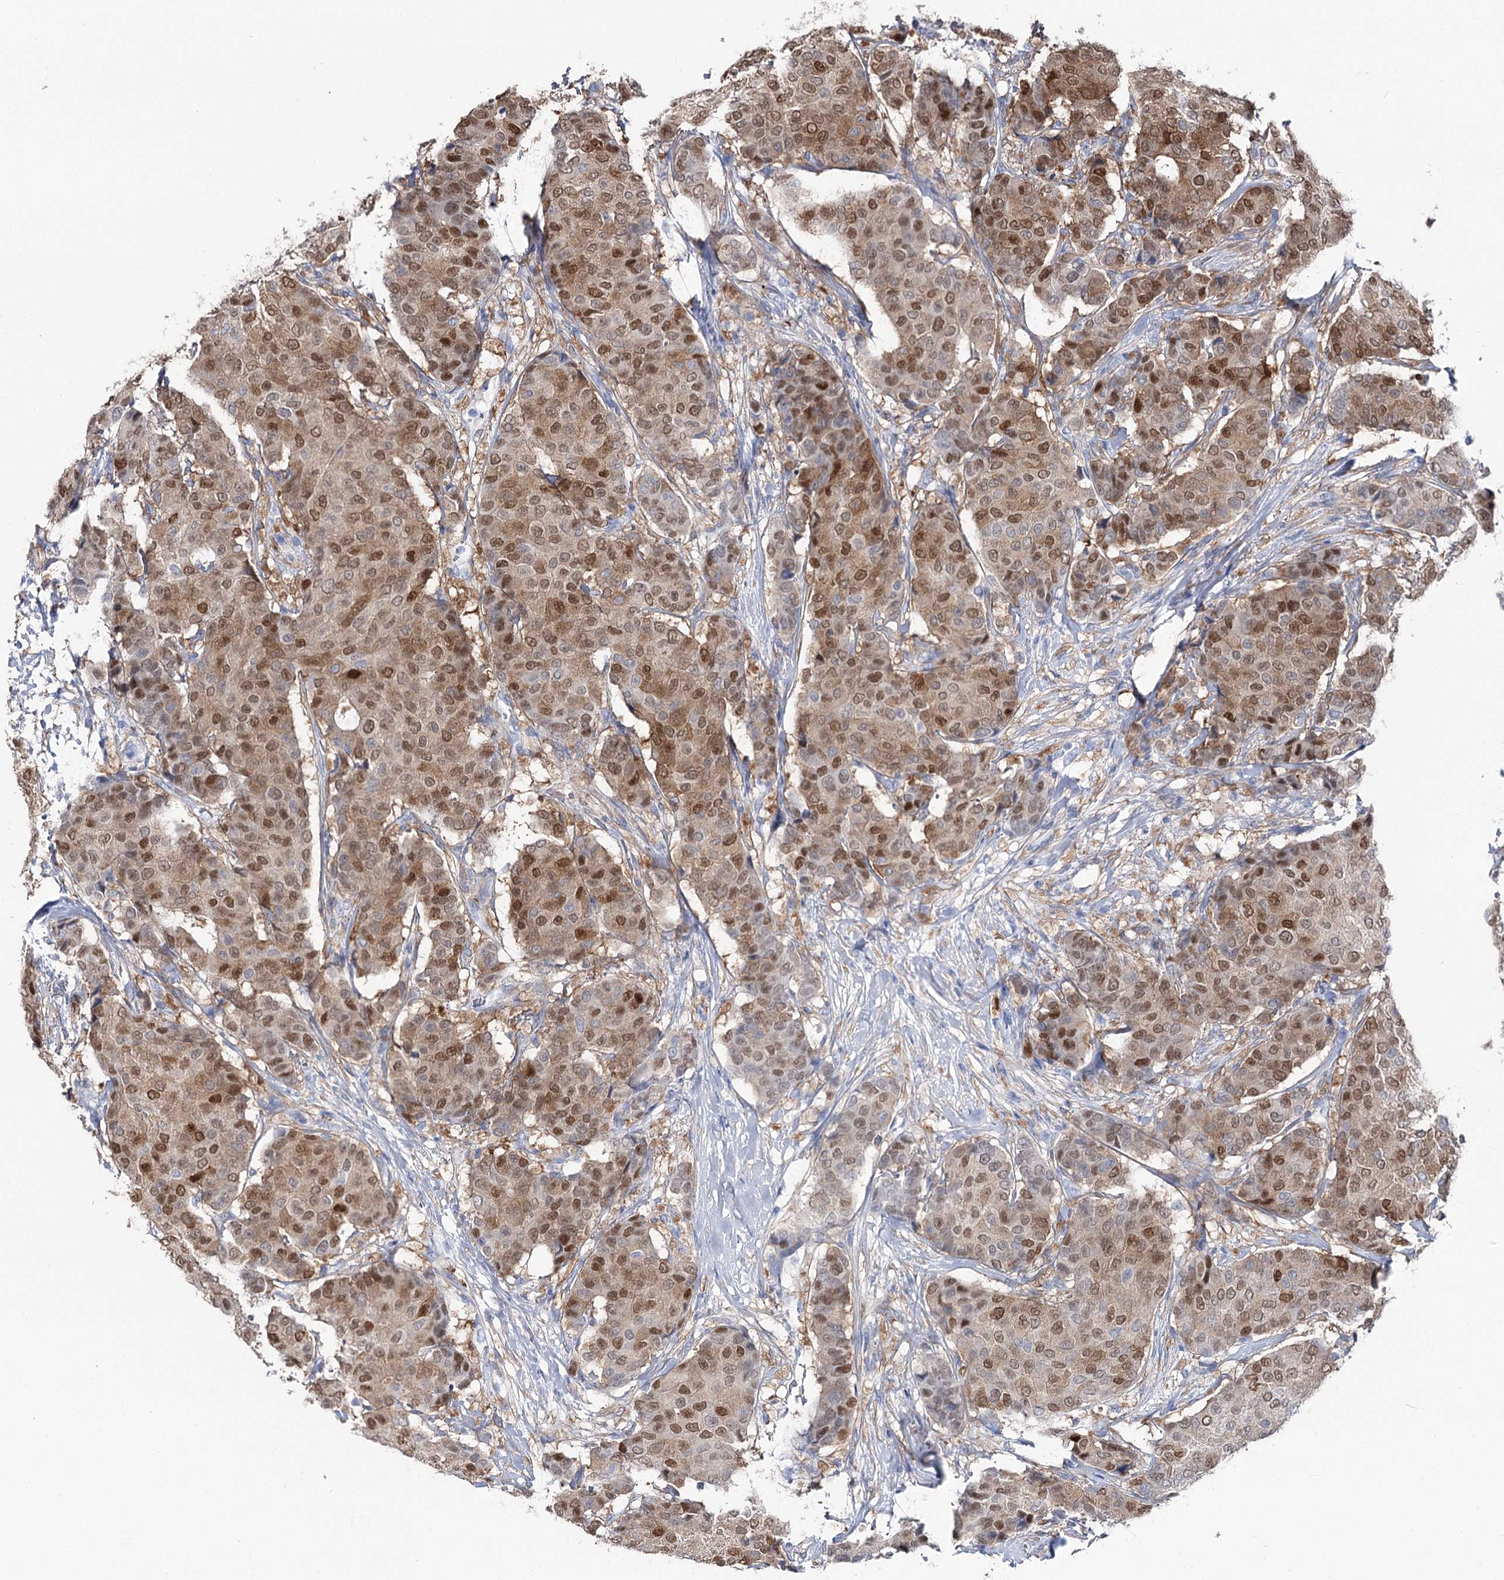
{"staining": {"intensity": "moderate", "quantity": ">75%", "location": "nuclear"}, "tissue": "breast cancer", "cell_type": "Tumor cells", "image_type": "cancer", "snomed": [{"axis": "morphology", "description": "Duct carcinoma"}, {"axis": "topography", "description": "Breast"}], "caption": "Immunohistochemical staining of human breast cancer exhibits medium levels of moderate nuclear staining in approximately >75% of tumor cells.", "gene": "UGDH", "patient": {"sex": "female", "age": 75}}